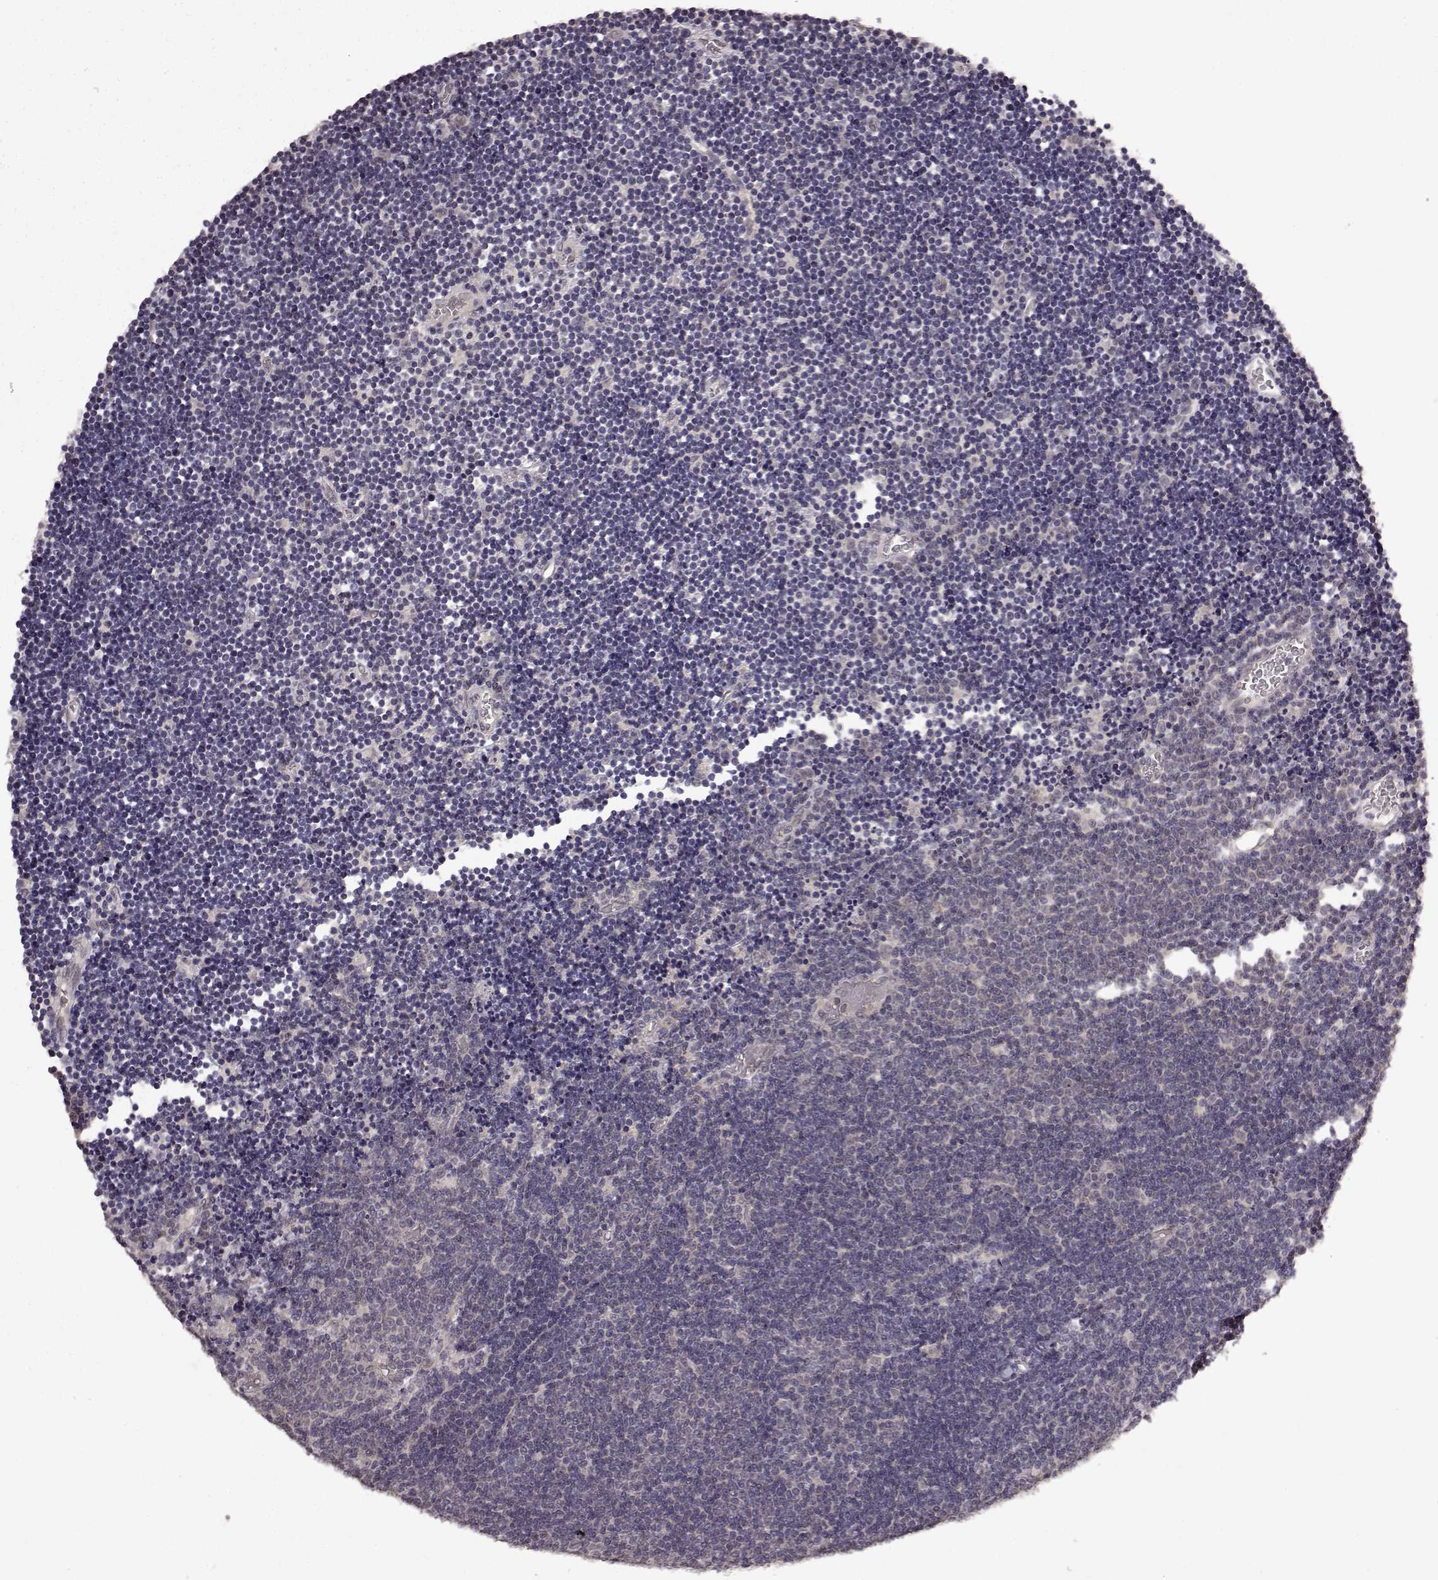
{"staining": {"intensity": "negative", "quantity": "none", "location": "none"}, "tissue": "lymphoma", "cell_type": "Tumor cells", "image_type": "cancer", "snomed": [{"axis": "morphology", "description": "Malignant lymphoma, non-Hodgkin's type, Low grade"}, {"axis": "topography", "description": "Brain"}], "caption": "Tumor cells are negative for brown protein staining in lymphoma. The staining was performed using DAB (3,3'-diaminobenzidine) to visualize the protein expression in brown, while the nuclei were stained in blue with hematoxylin (Magnification: 20x).", "gene": "NTRK2", "patient": {"sex": "female", "age": 66}}